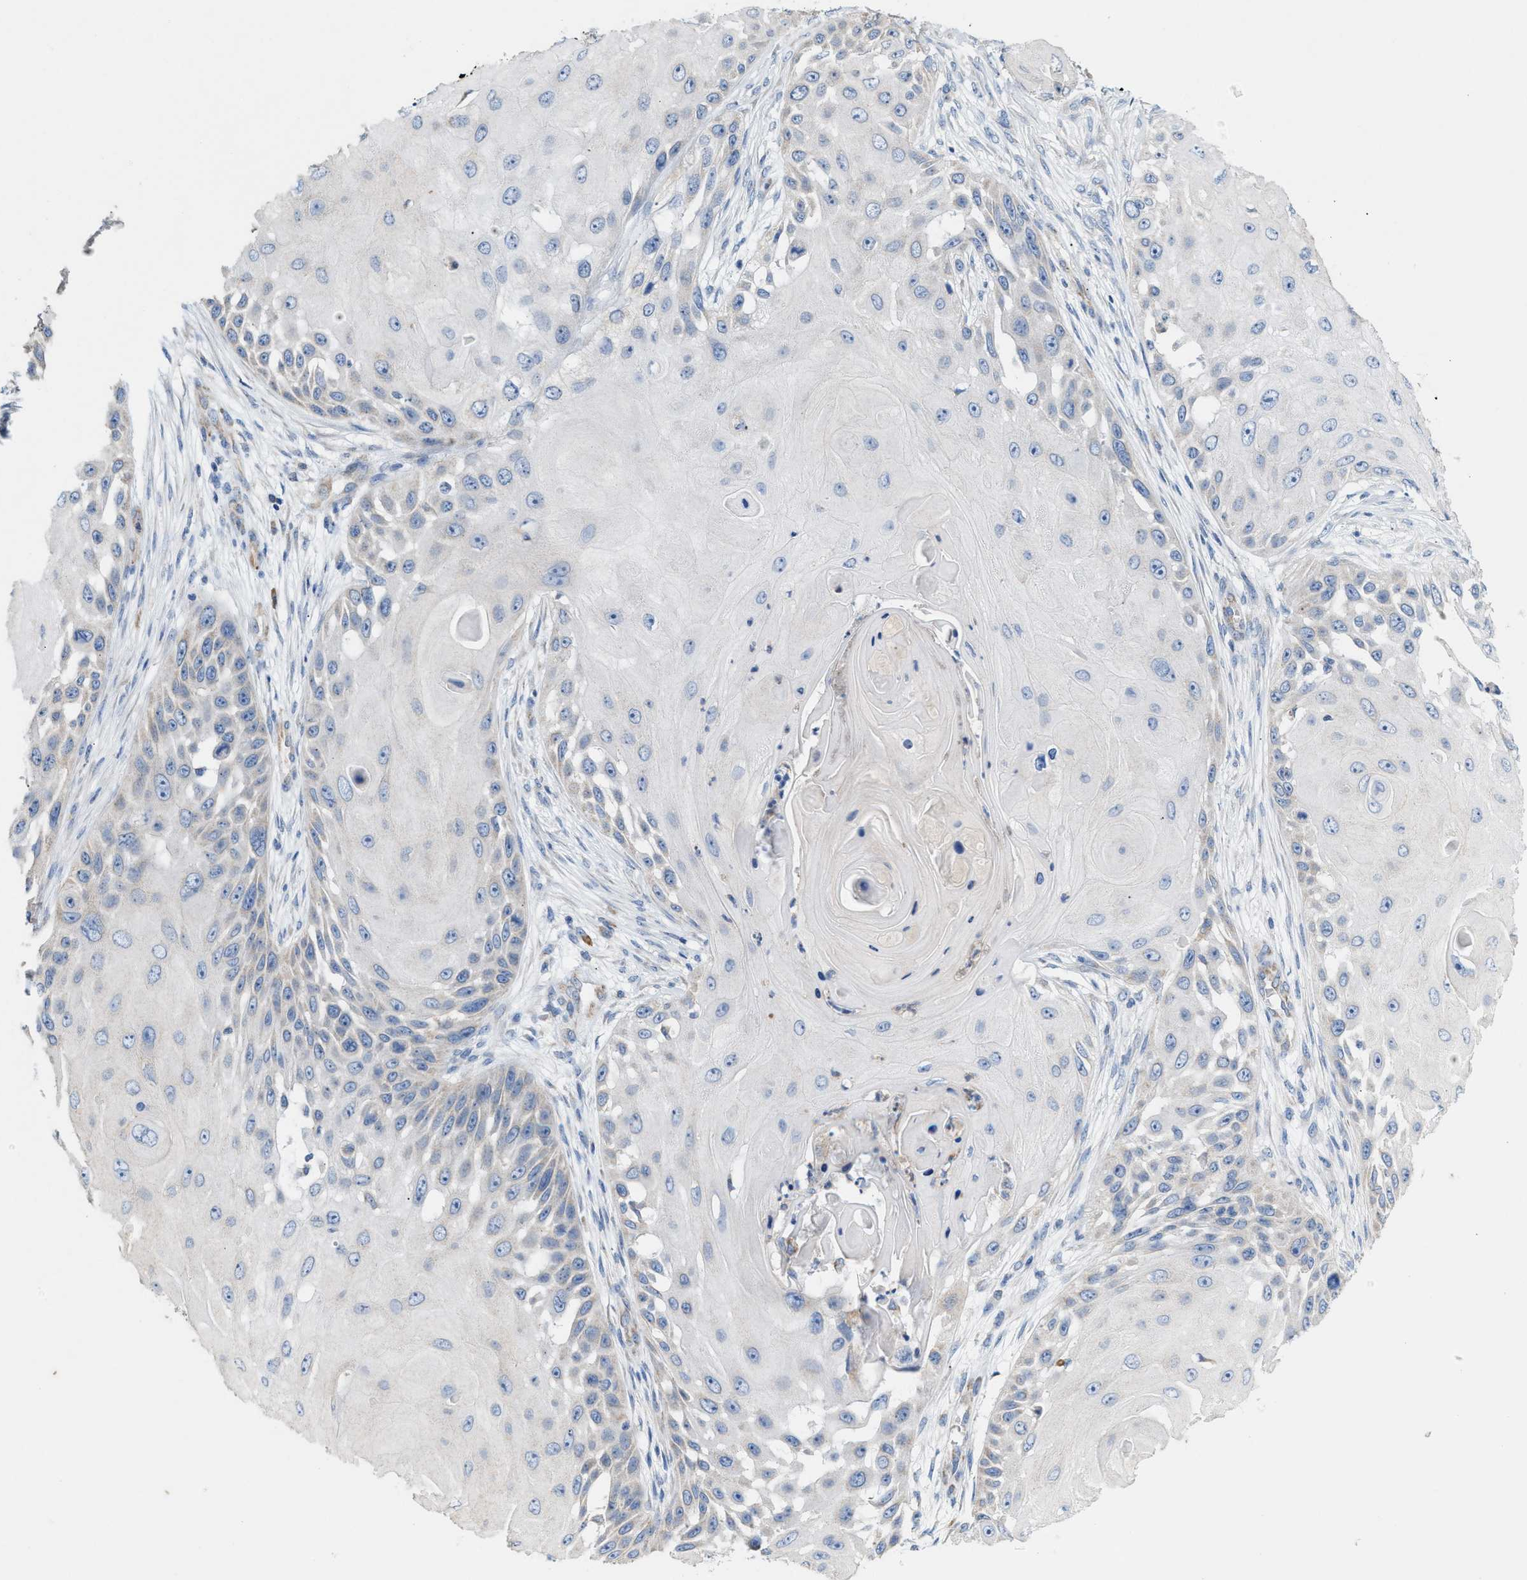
{"staining": {"intensity": "negative", "quantity": "none", "location": "none"}, "tissue": "skin cancer", "cell_type": "Tumor cells", "image_type": "cancer", "snomed": [{"axis": "morphology", "description": "Squamous cell carcinoma, NOS"}, {"axis": "topography", "description": "Skin"}], "caption": "Photomicrograph shows no protein positivity in tumor cells of skin squamous cell carcinoma tissue.", "gene": "DYNC2I1", "patient": {"sex": "female", "age": 44}}